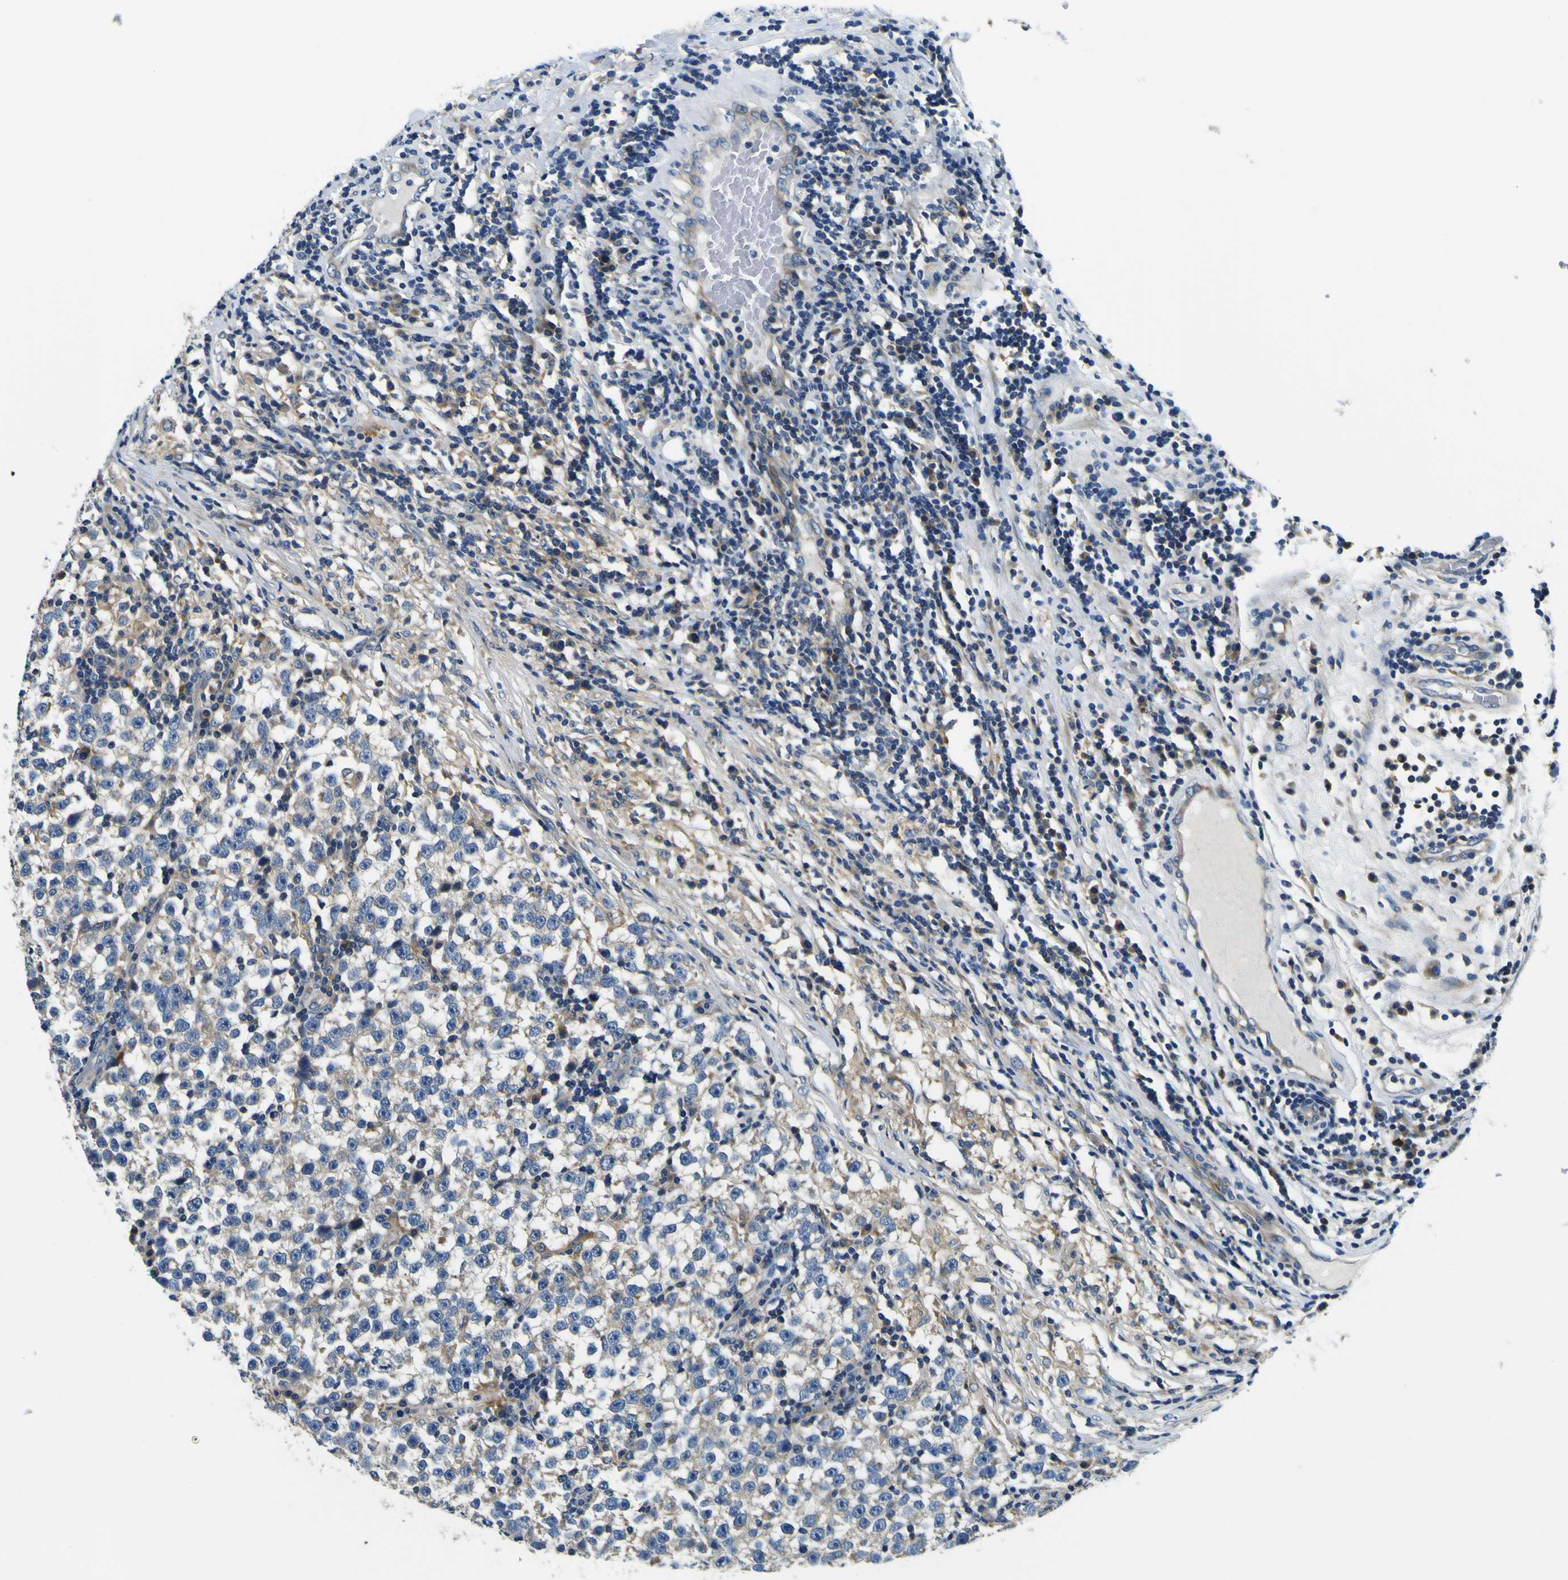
{"staining": {"intensity": "moderate", "quantity": "<25%", "location": "cytoplasmic/membranous"}, "tissue": "testis cancer", "cell_type": "Tumor cells", "image_type": "cancer", "snomed": [{"axis": "morphology", "description": "Seminoma, NOS"}, {"axis": "topography", "description": "Testis"}], "caption": "A high-resolution photomicrograph shows immunohistochemistry staining of testis cancer (seminoma), which shows moderate cytoplasmic/membranous staining in approximately <25% of tumor cells.", "gene": "CLSTN1", "patient": {"sex": "male", "age": 43}}